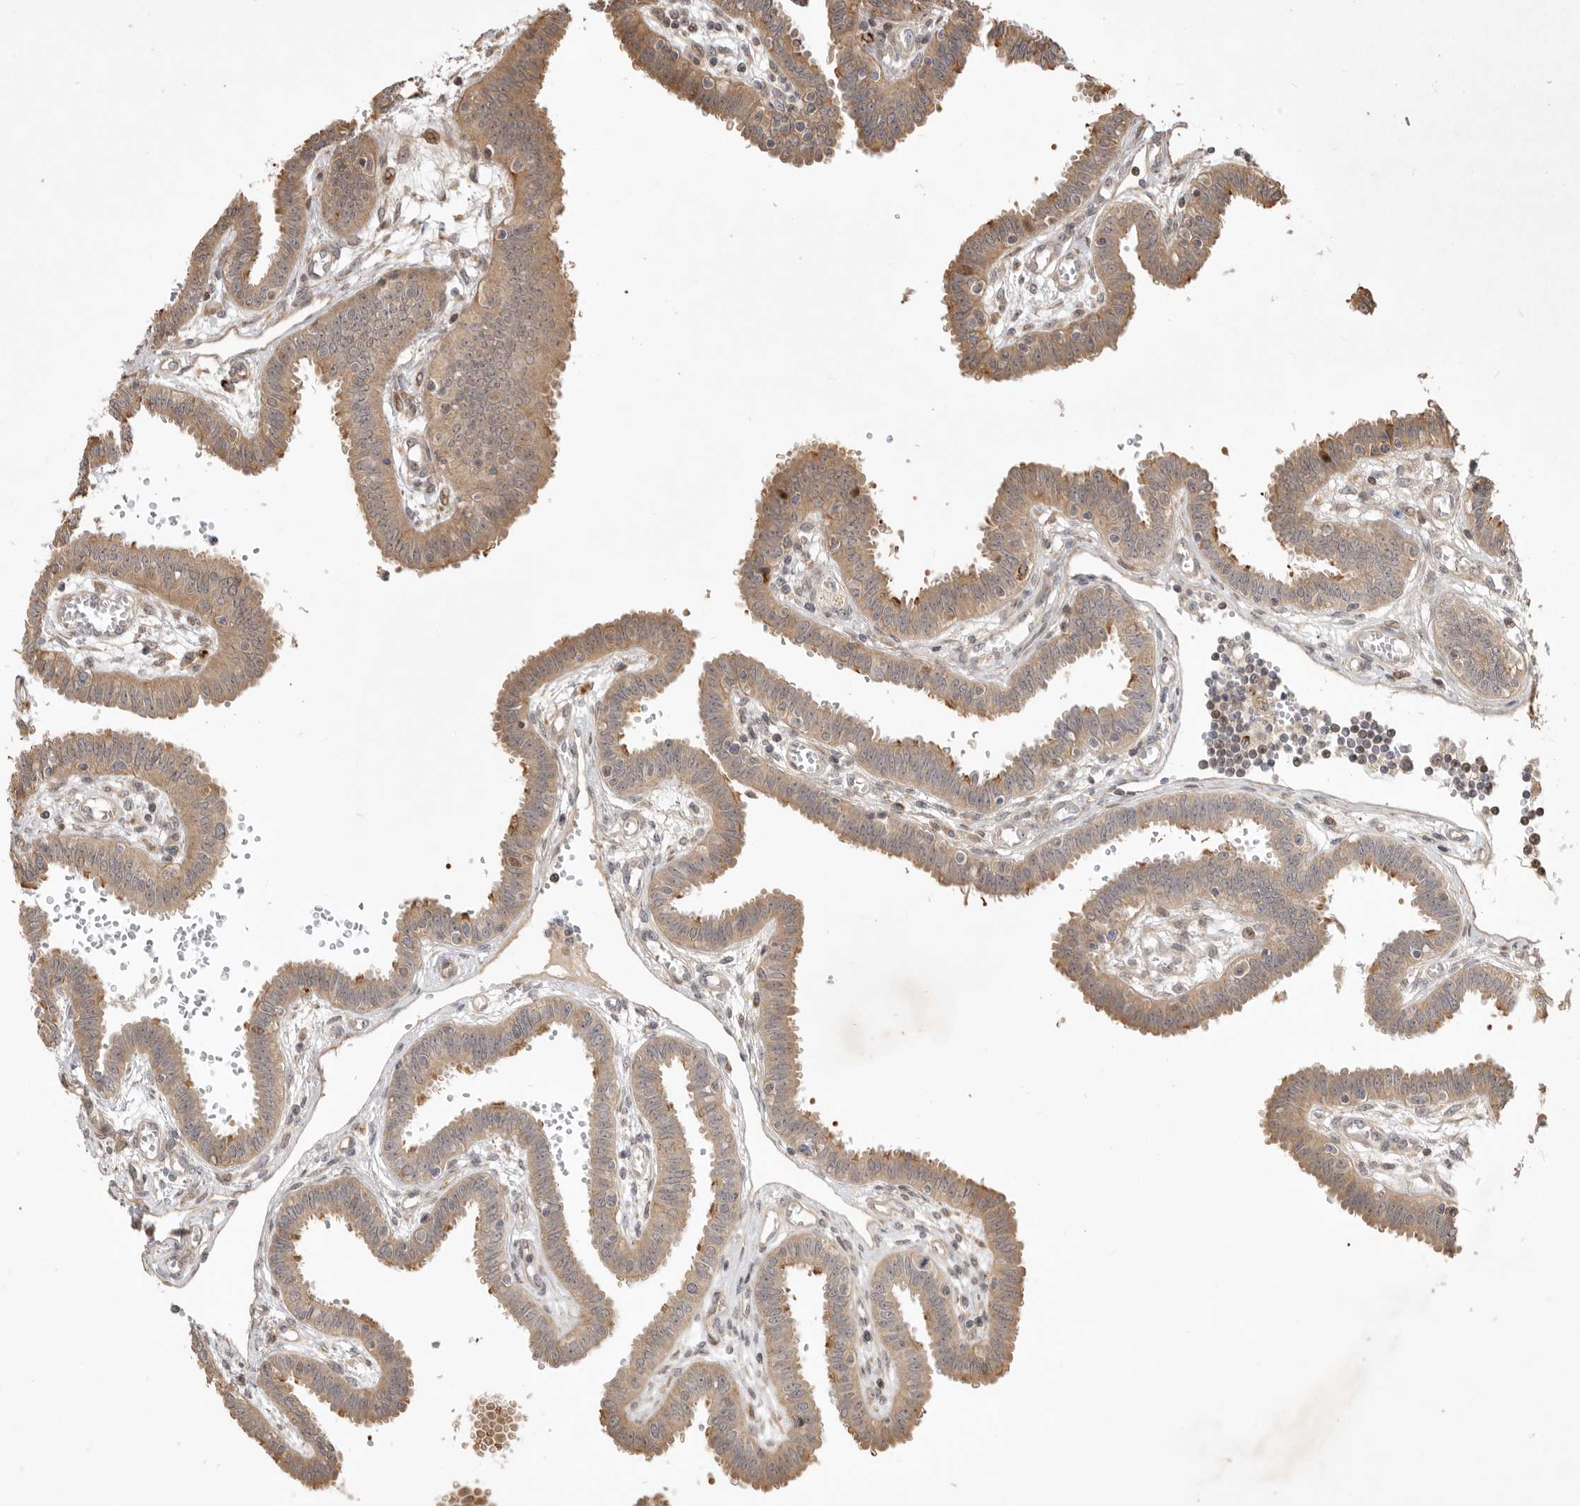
{"staining": {"intensity": "moderate", "quantity": ">75%", "location": "cytoplasmic/membranous"}, "tissue": "fallopian tube", "cell_type": "Glandular cells", "image_type": "normal", "snomed": [{"axis": "morphology", "description": "Normal tissue, NOS"}, {"axis": "topography", "description": "Fallopian tube"}], "caption": "Normal fallopian tube reveals moderate cytoplasmic/membranous positivity in approximately >75% of glandular cells, visualized by immunohistochemistry. The staining is performed using DAB (3,3'-diaminobenzidine) brown chromogen to label protein expression. The nuclei are counter-stained blue using hematoxylin.", "gene": "DPH7", "patient": {"sex": "female", "age": 32}}